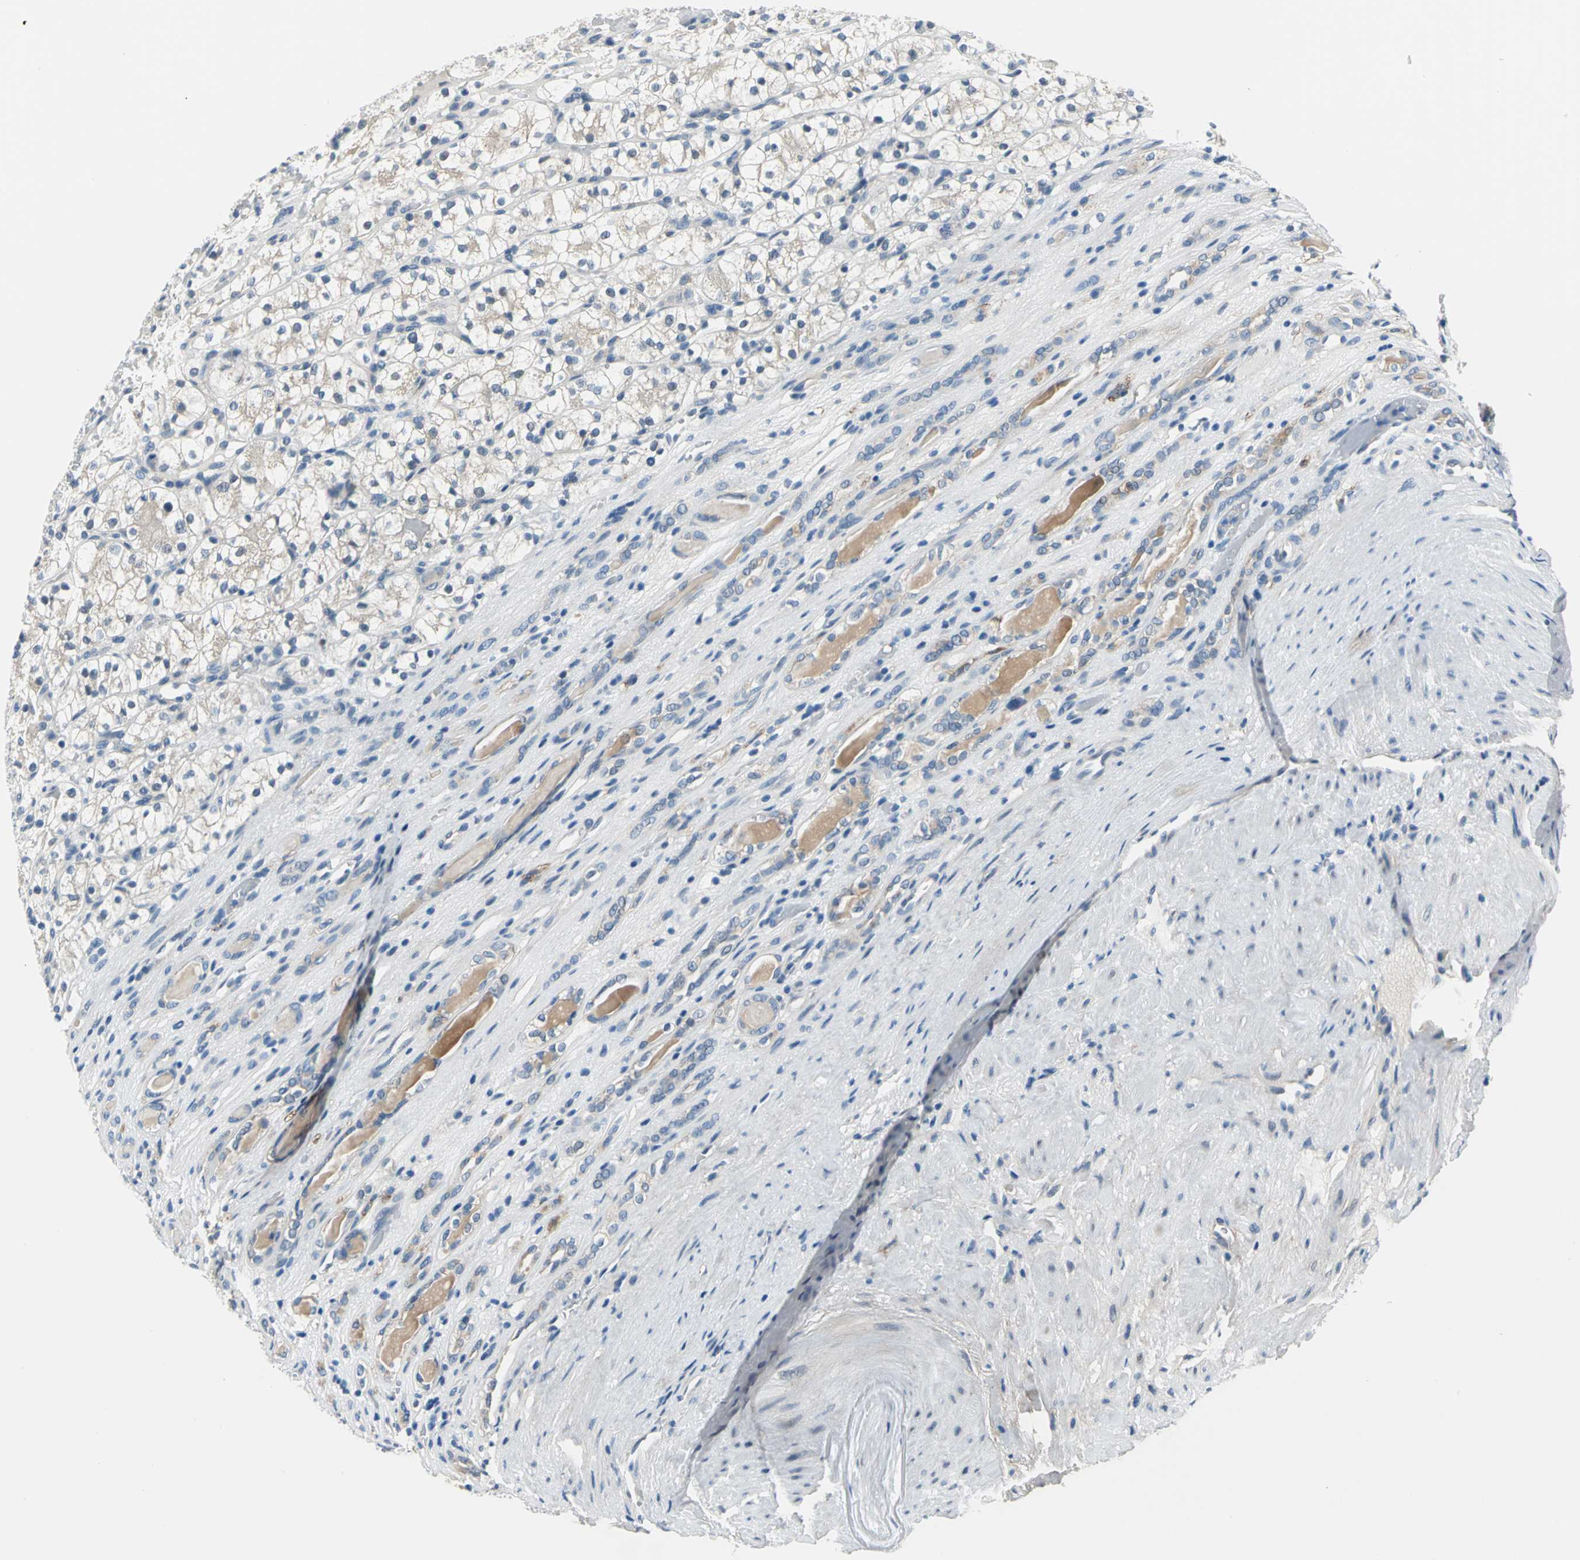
{"staining": {"intensity": "weak", "quantity": "25%-75%", "location": "cytoplasmic/membranous"}, "tissue": "renal cancer", "cell_type": "Tumor cells", "image_type": "cancer", "snomed": [{"axis": "morphology", "description": "Adenocarcinoma, NOS"}, {"axis": "topography", "description": "Kidney"}], "caption": "Adenocarcinoma (renal) was stained to show a protein in brown. There is low levels of weak cytoplasmic/membranous positivity in about 25%-75% of tumor cells. The protein is stained brown, and the nuclei are stained in blue (DAB (3,3'-diaminobenzidine) IHC with brightfield microscopy, high magnification).", "gene": "ZNF415", "patient": {"sex": "female", "age": 60}}